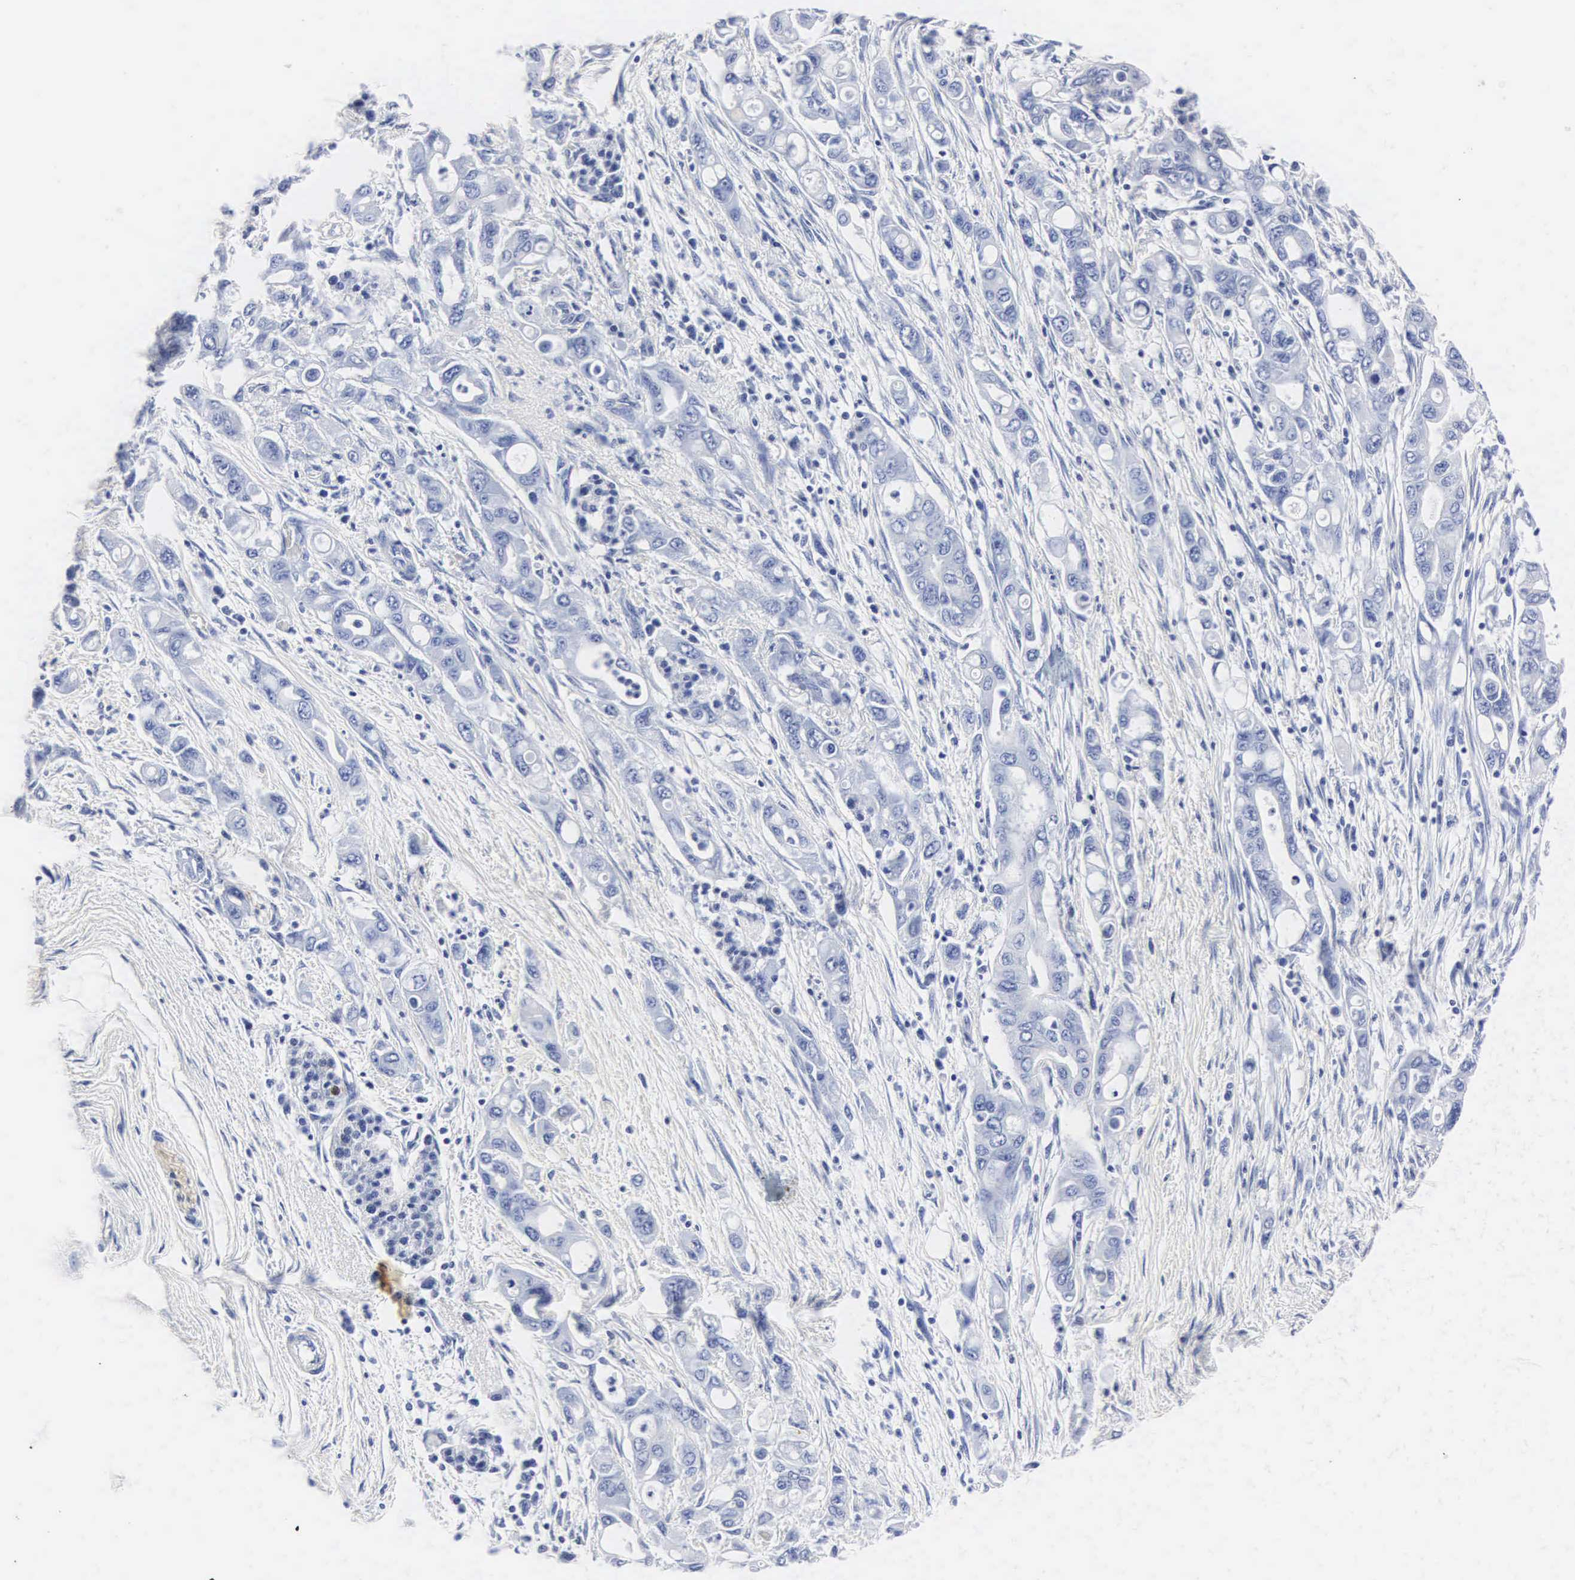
{"staining": {"intensity": "negative", "quantity": "none", "location": "none"}, "tissue": "pancreatic cancer", "cell_type": "Tumor cells", "image_type": "cancer", "snomed": [{"axis": "morphology", "description": "Adenocarcinoma, NOS"}, {"axis": "topography", "description": "Pancreas"}], "caption": "There is no significant expression in tumor cells of pancreatic cancer (adenocarcinoma). (Brightfield microscopy of DAB IHC at high magnification).", "gene": "ENO2", "patient": {"sex": "female", "age": 57}}